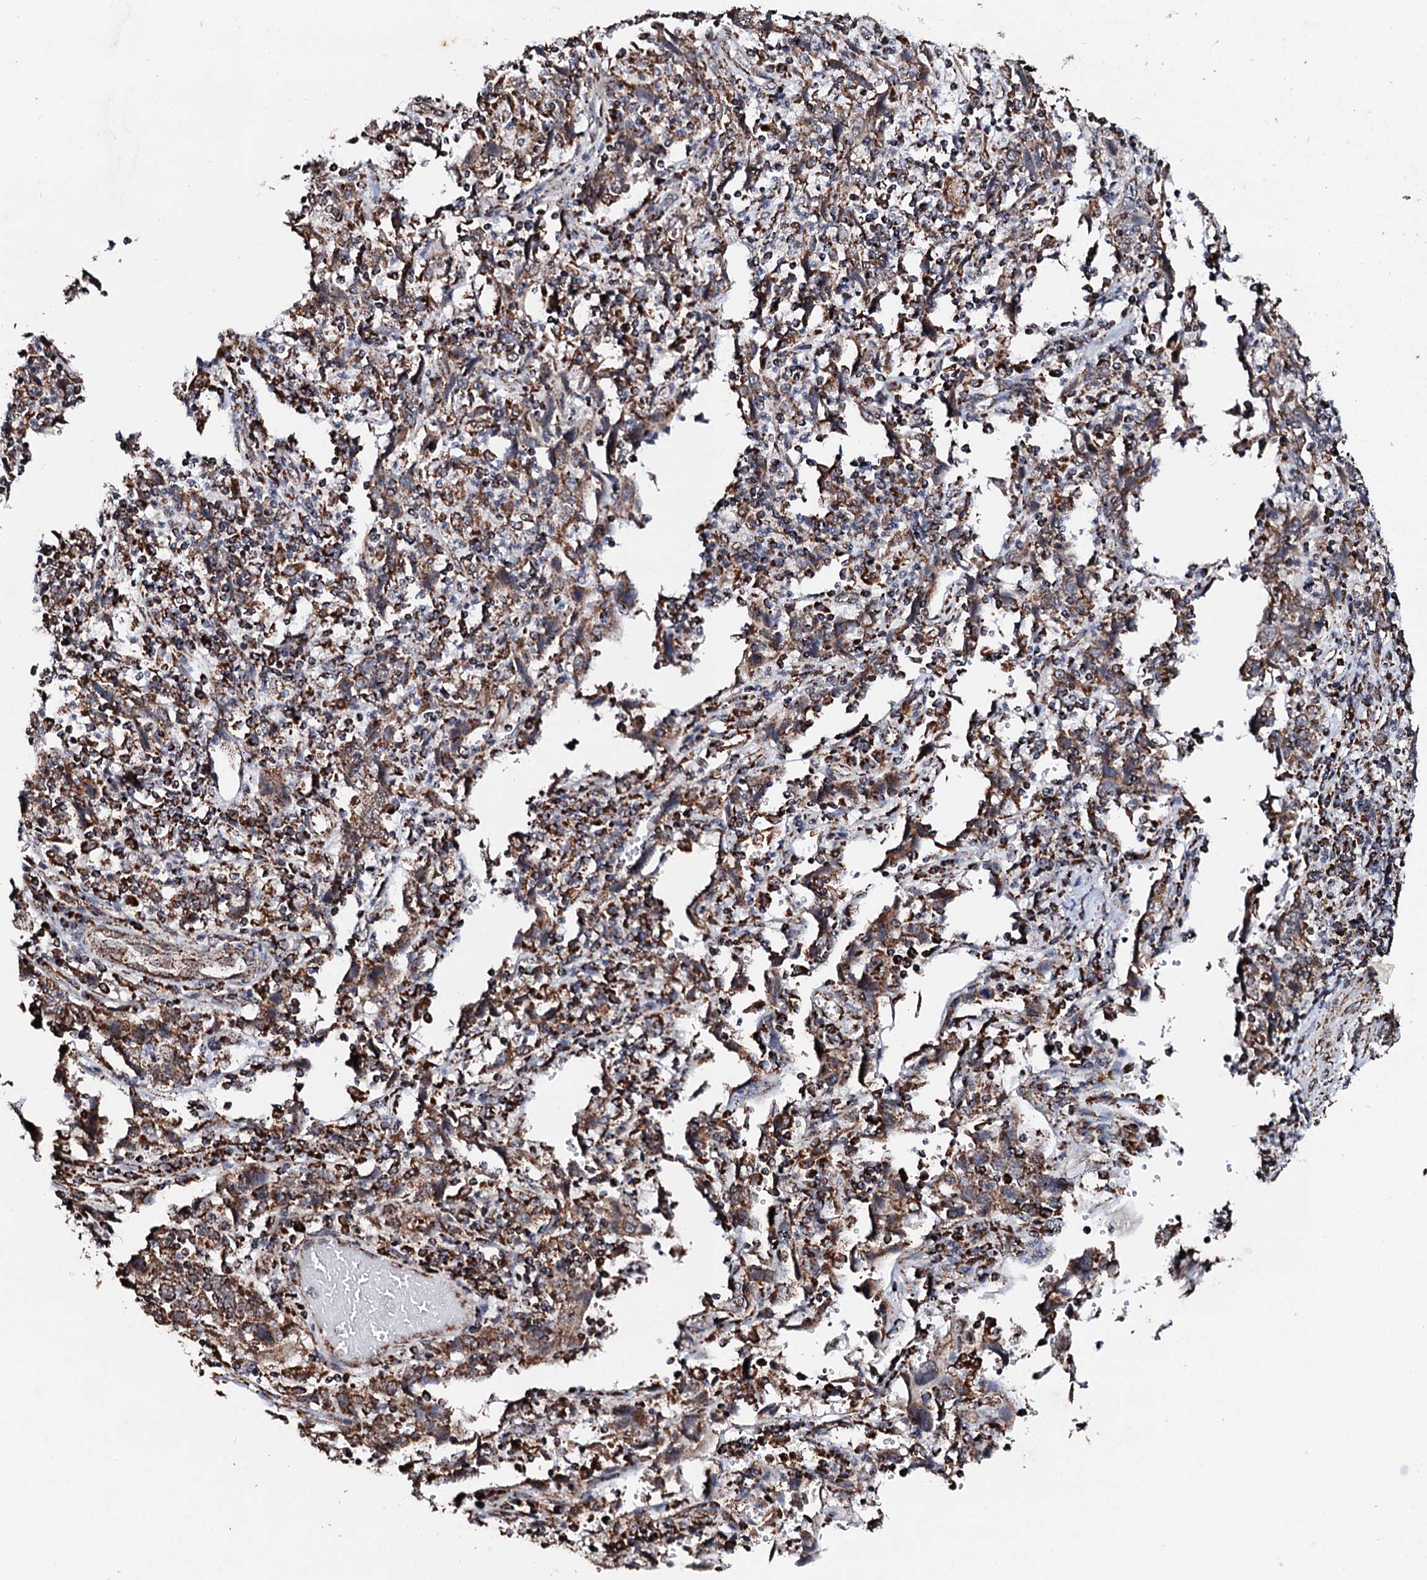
{"staining": {"intensity": "moderate", "quantity": ">75%", "location": "cytoplasmic/membranous"}, "tissue": "cervical cancer", "cell_type": "Tumor cells", "image_type": "cancer", "snomed": [{"axis": "morphology", "description": "Squamous cell carcinoma, NOS"}, {"axis": "topography", "description": "Cervix"}], "caption": "An image of cervical cancer stained for a protein reveals moderate cytoplasmic/membranous brown staining in tumor cells.", "gene": "SECISBP2L", "patient": {"sex": "female", "age": 46}}